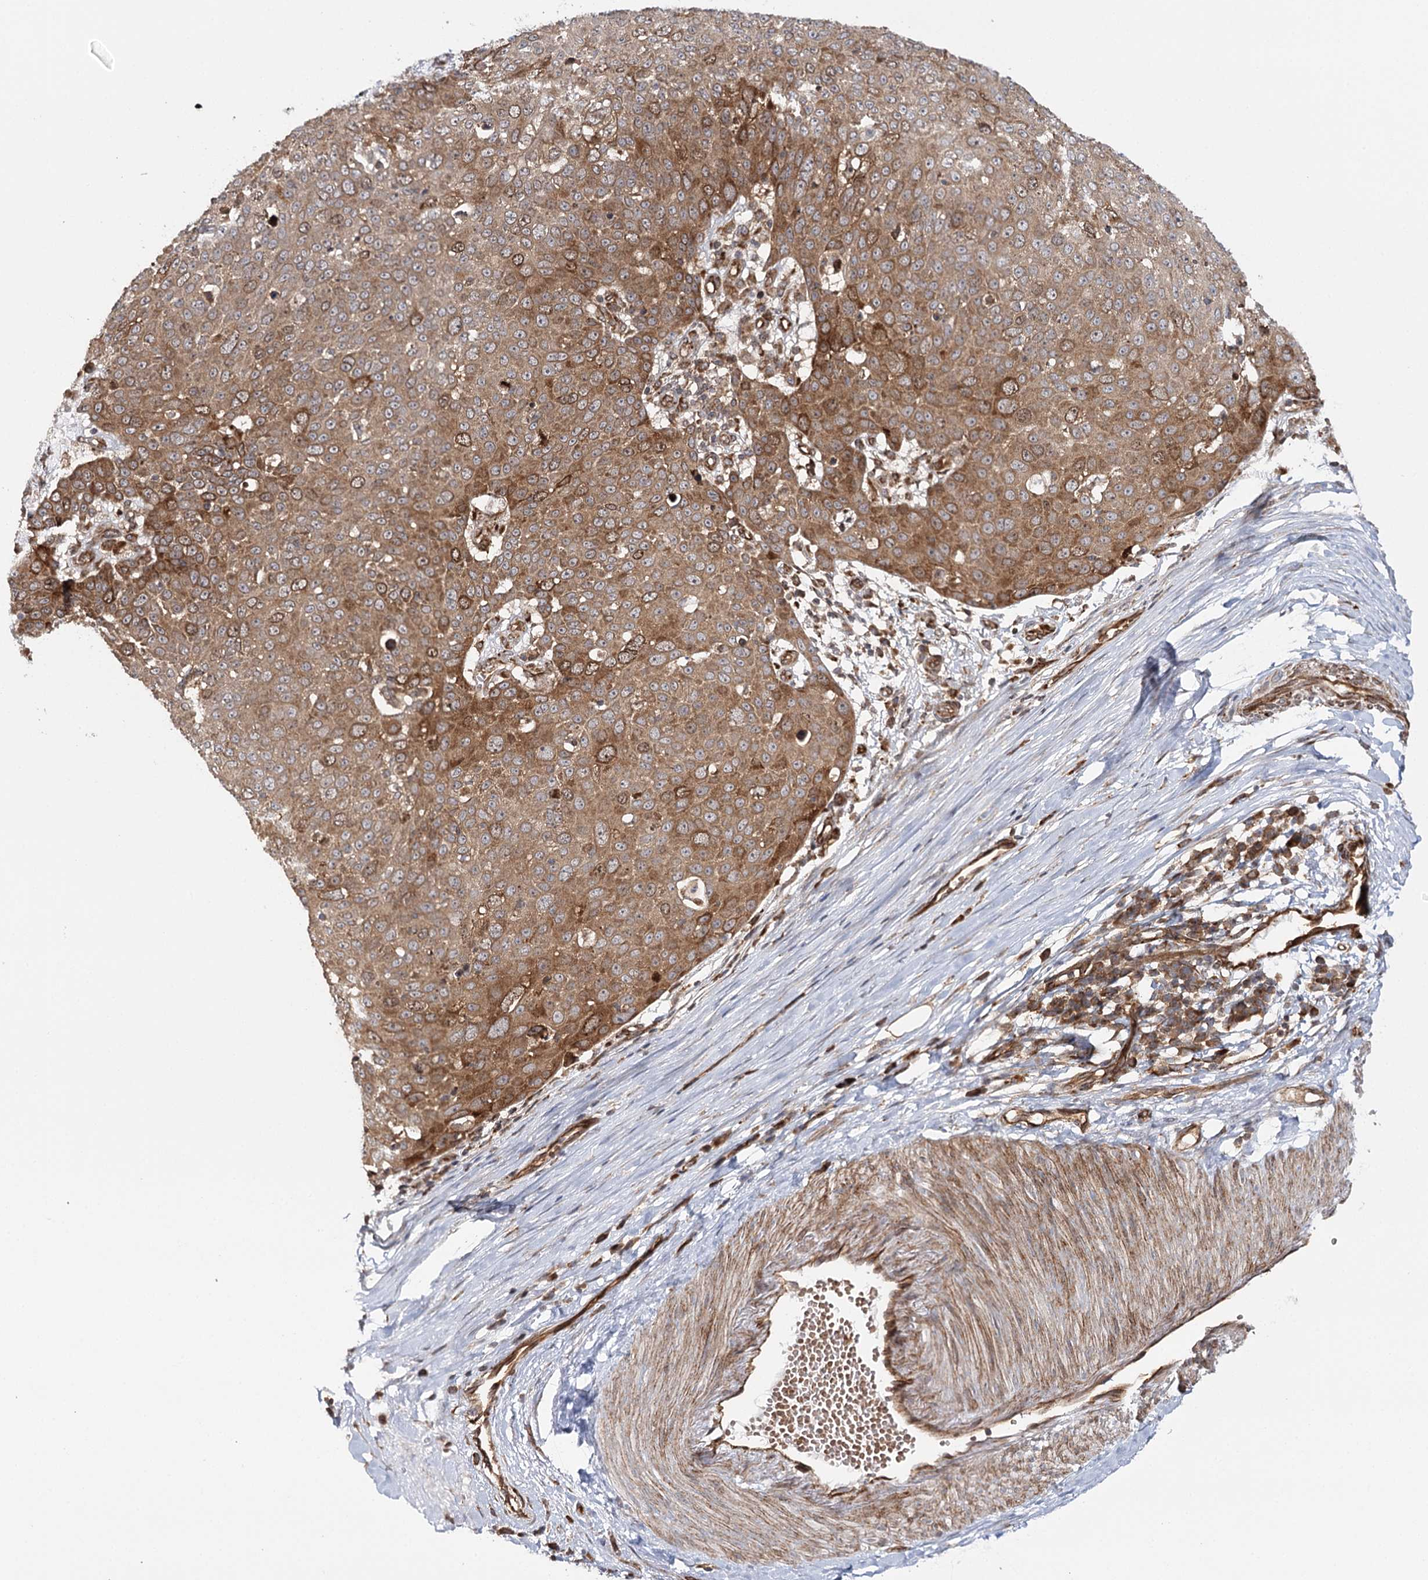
{"staining": {"intensity": "moderate", "quantity": ">75%", "location": "cytoplasmic/membranous,nuclear"}, "tissue": "skin cancer", "cell_type": "Tumor cells", "image_type": "cancer", "snomed": [{"axis": "morphology", "description": "Squamous cell carcinoma, NOS"}, {"axis": "topography", "description": "Skin"}], "caption": "Skin cancer stained for a protein reveals moderate cytoplasmic/membranous and nuclear positivity in tumor cells.", "gene": "MKNK1", "patient": {"sex": "male", "age": 71}}